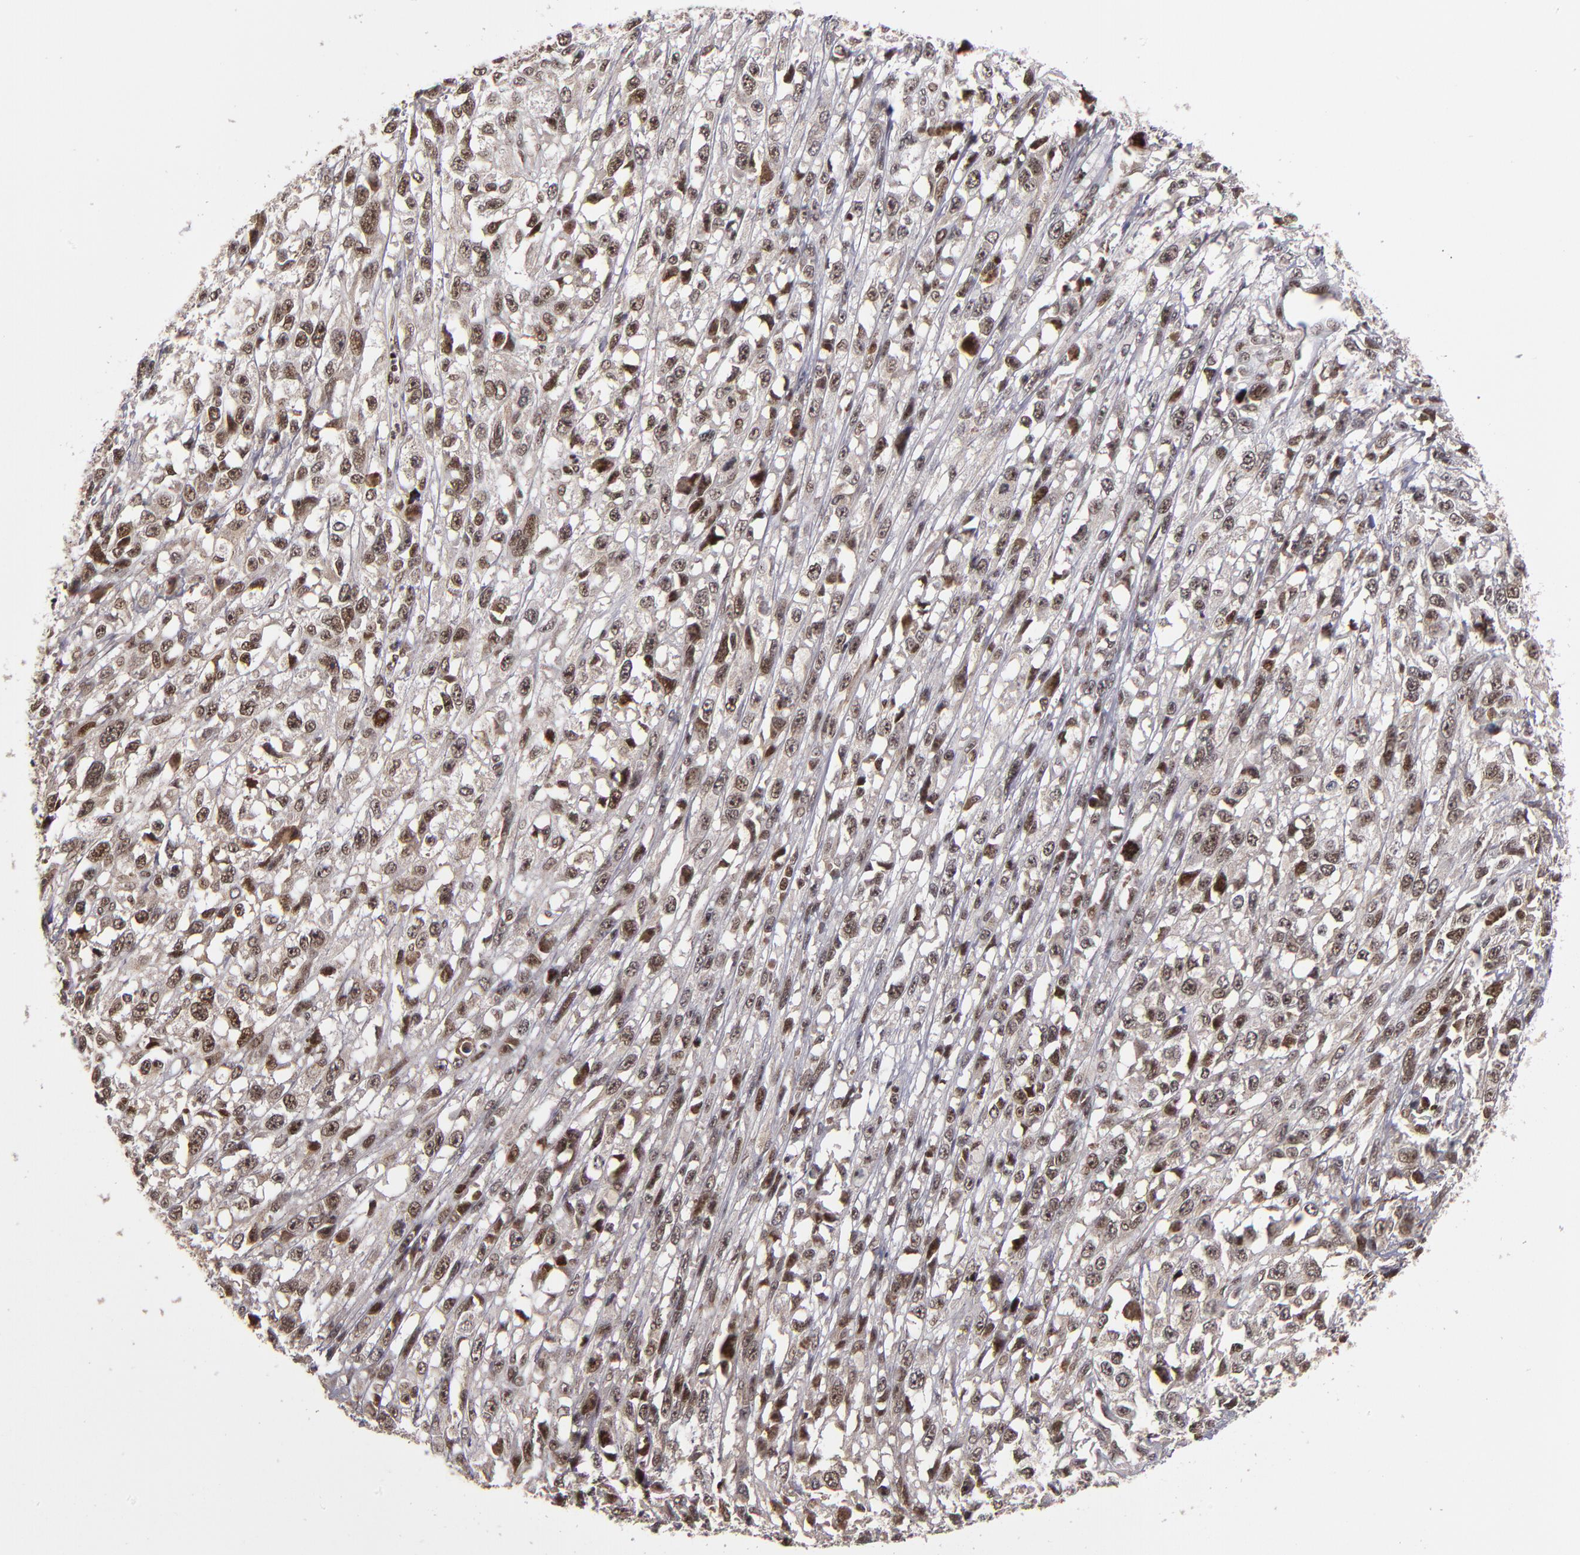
{"staining": {"intensity": "weak", "quantity": "25%-75%", "location": "cytoplasmic/membranous"}, "tissue": "melanoma", "cell_type": "Tumor cells", "image_type": "cancer", "snomed": [{"axis": "morphology", "description": "Malignant melanoma, Metastatic site"}, {"axis": "topography", "description": "Lymph node"}], "caption": "Malignant melanoma (metastatic site) stained with a protein marker demonstrates weak staining in tumor cells.", "gene": "KDM6A", "patient": {"sex": "male", "age": 59}}